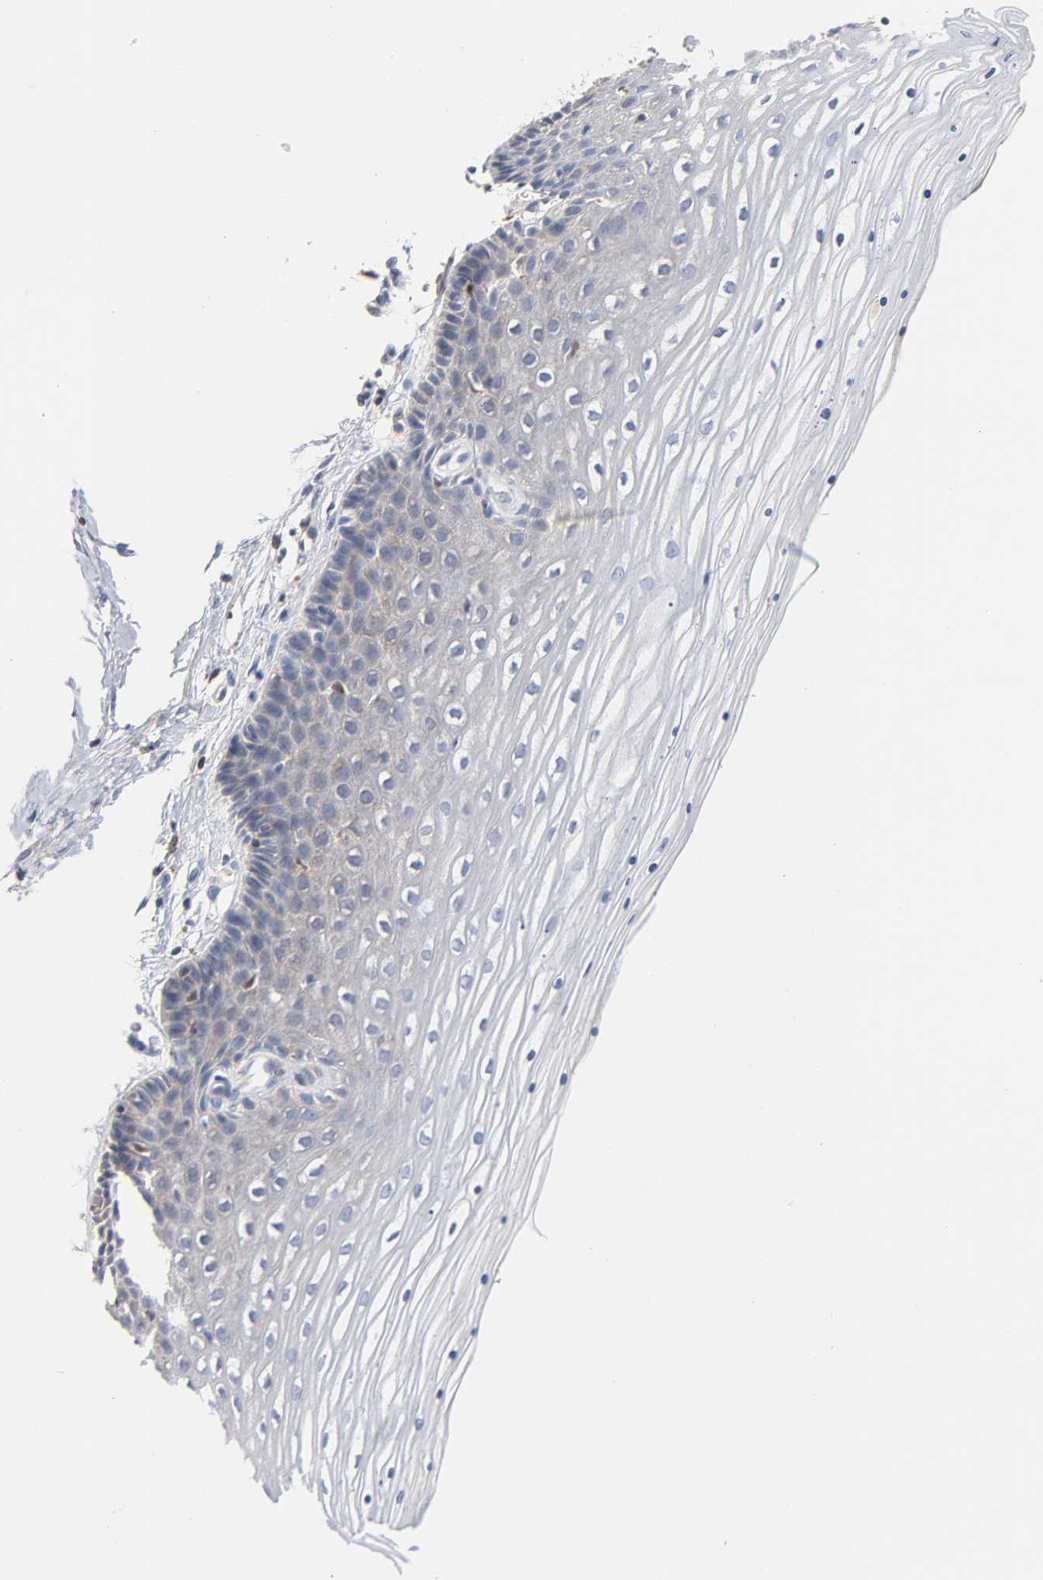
{"staining": {"intensity": "moderate", "quantity": "25%-75%", "location": "cytoplasmic/membranous"}, "tissue": "cervix", "cell_type": "Glandular cells", "image_type": "normal", "snomed": [{"axis": "morphology", "description": "Normal tissue, NOS"}, {"axis": "topography", "description": "Cervix"}], "caption": "Normal cervix reveals moderate cytoplasmic/membranous expression in approximately 25%-75% of glandular cells, visualized by immunohistochemistry. Using DAB (brown) and hematoxylin (blue) stains, captured at high magnification using brightfield microscopy.", "gene": "SERPINA4", "patient": {"sex": "female", "age": 39}}